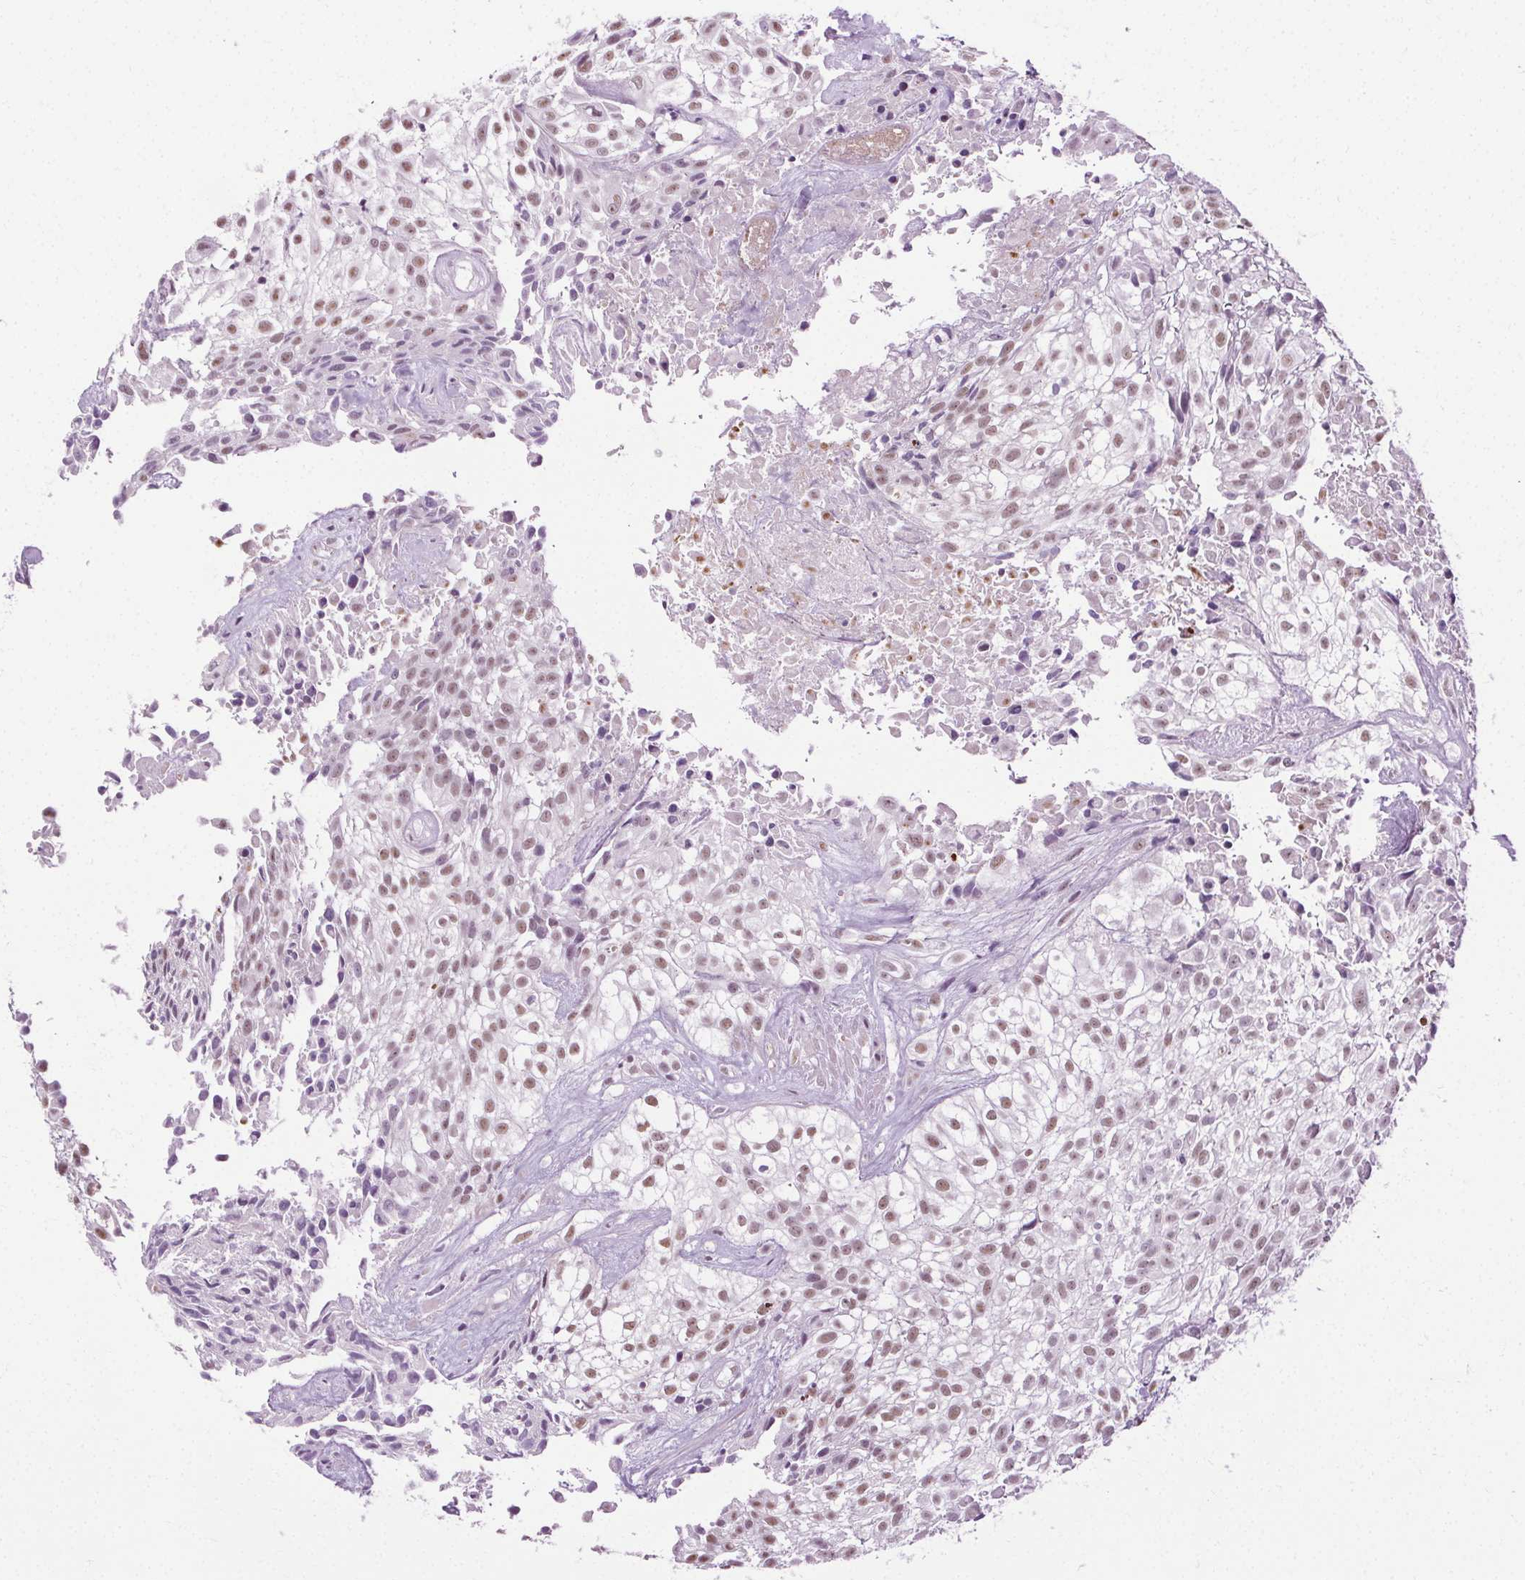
{"staining": {"intensity": "weak", "quantity": "25%-75%", "location": "nuclear"}, "tissue": "urothelial cancer", "cell_type": "Tumor cells", "image_type": "cancer", "snomed": [{"axis": "morphology", "description": "Urothelial carcinoma, High grade"}, {"axis": "topography", "description": "Urinary bladder"}], "caption": "This image demonstrates IHC staining of human urothelial carcinoma (high-grade), with low weak nuclear staining in approximately 25%-75% of tumor cells.", "gene": "CEBPA", "patient": {"sex": "male", "age": 56}}